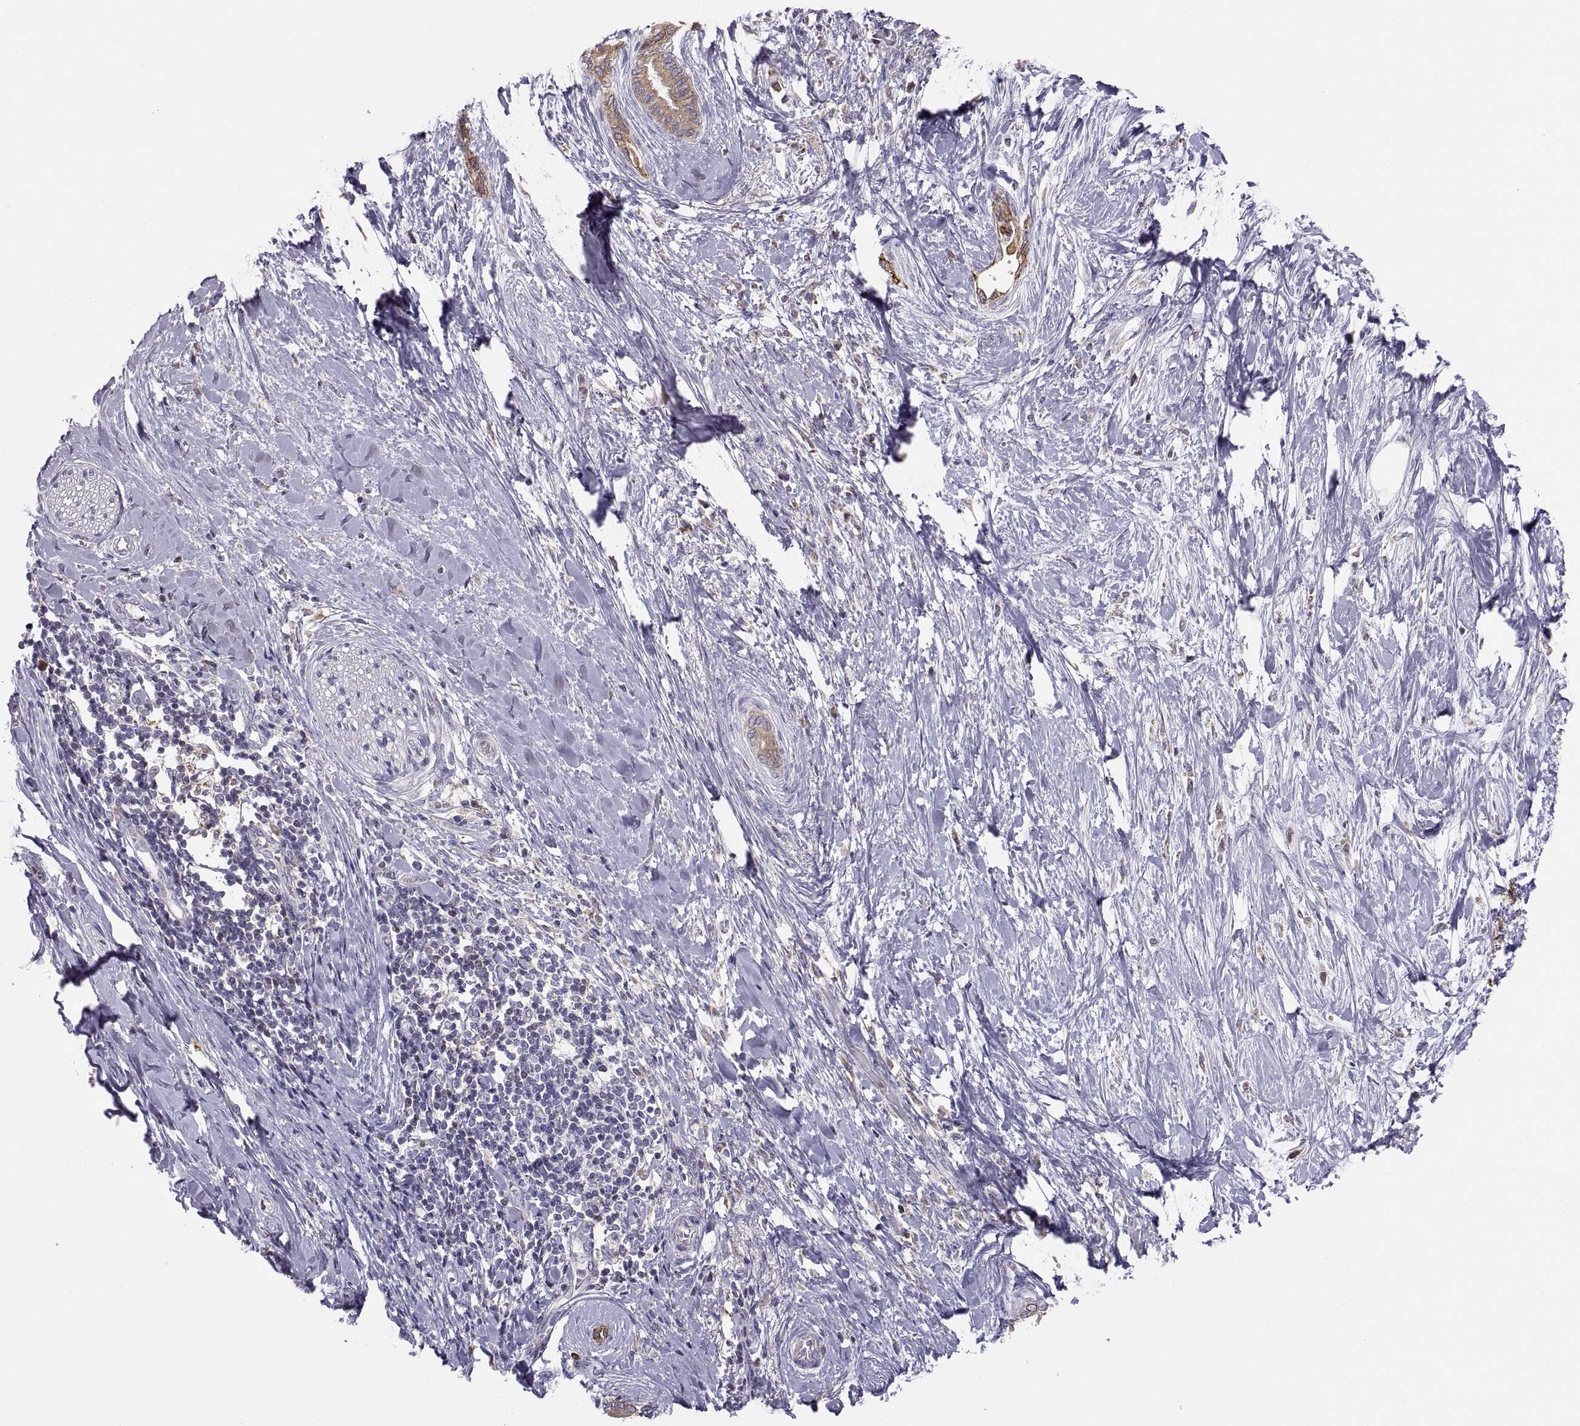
{"staining": {"intensity": "moderate", "quantity": ">75%", "location": "cytoplasmic/membranous"}, "tissue": "pancreatic cancer", "cell_type": "Tumor cells", "image_type": "cancer", "snomed": [{"axis": "morphology", "description": "Normal tissue, NOS"}, {"axis": "morphology", "description": "Adenocarcinoma, NOS"}, {"axis": "topography", "description": "Pancreas"}, {"axis": "topography", "description": "Duodenum"}], "caption": "About >75% of tumor cells in human adenocarcinoma (pancreatic) demonstrate moderate cytoplasmic/membranous protein positivity as visualized by brown immunohistochemical staining.", "gene": "ERO1A", "patient": {"sex": "female", "age": 60}}